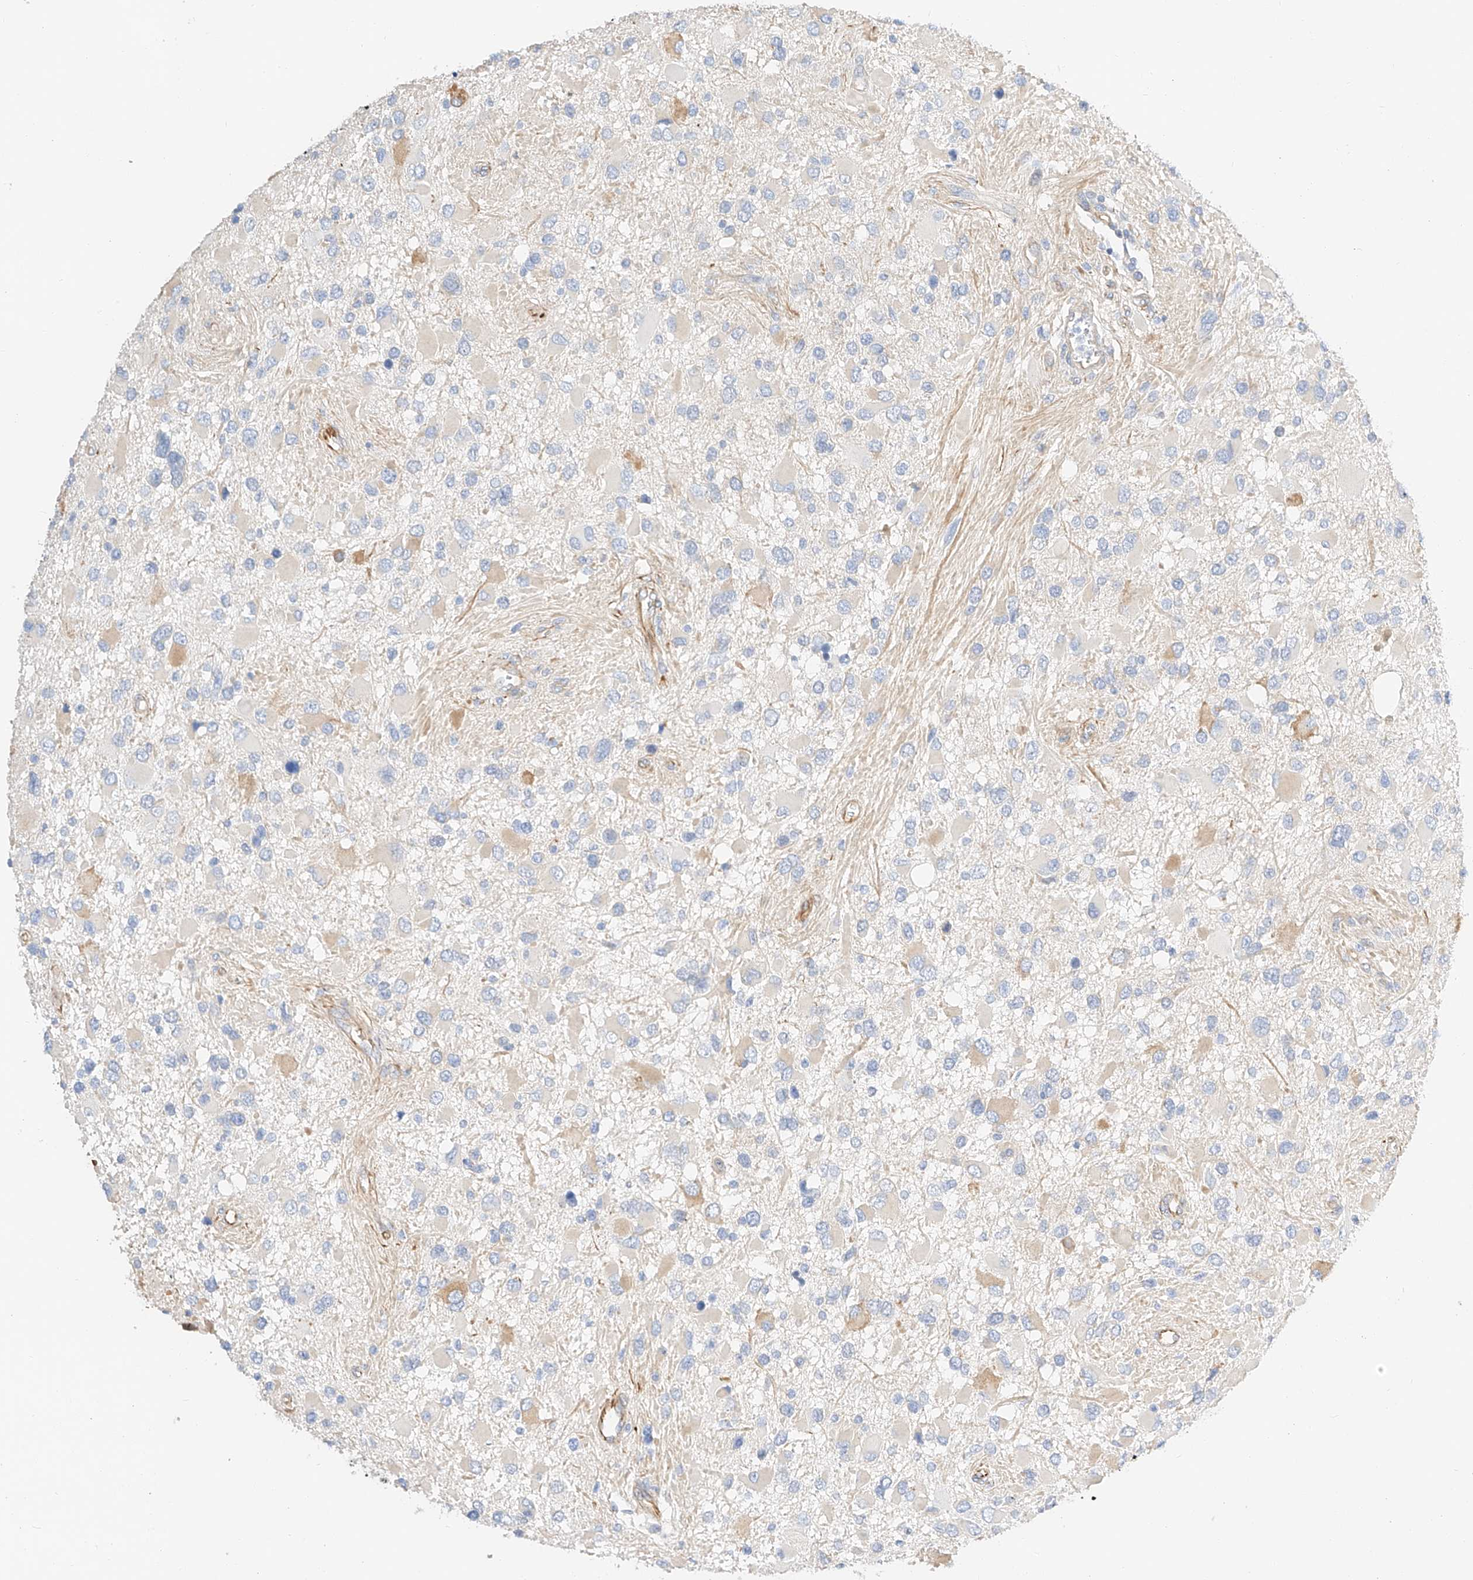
{"staining": {"intensity": "negative", "quantity": "none", "location": "none"}, "tissue": "glioma", "cell_type": "Tumor cells", "image_type": "cancer", "snomed": [{"axis": "morphology", "description": "Glioma, malignant, High grade"}, {"axis": "topography", "description": "Brain"}], "caption": "Glioma was stained to show a protein in brown. There is no significant expression in tumor cells. (DAB (3,3'-diaminobenzidine) IHC with hematoxylin counter stain).", "gene": "CDCP2", "patient": {"sex": "male", "age": 53}}